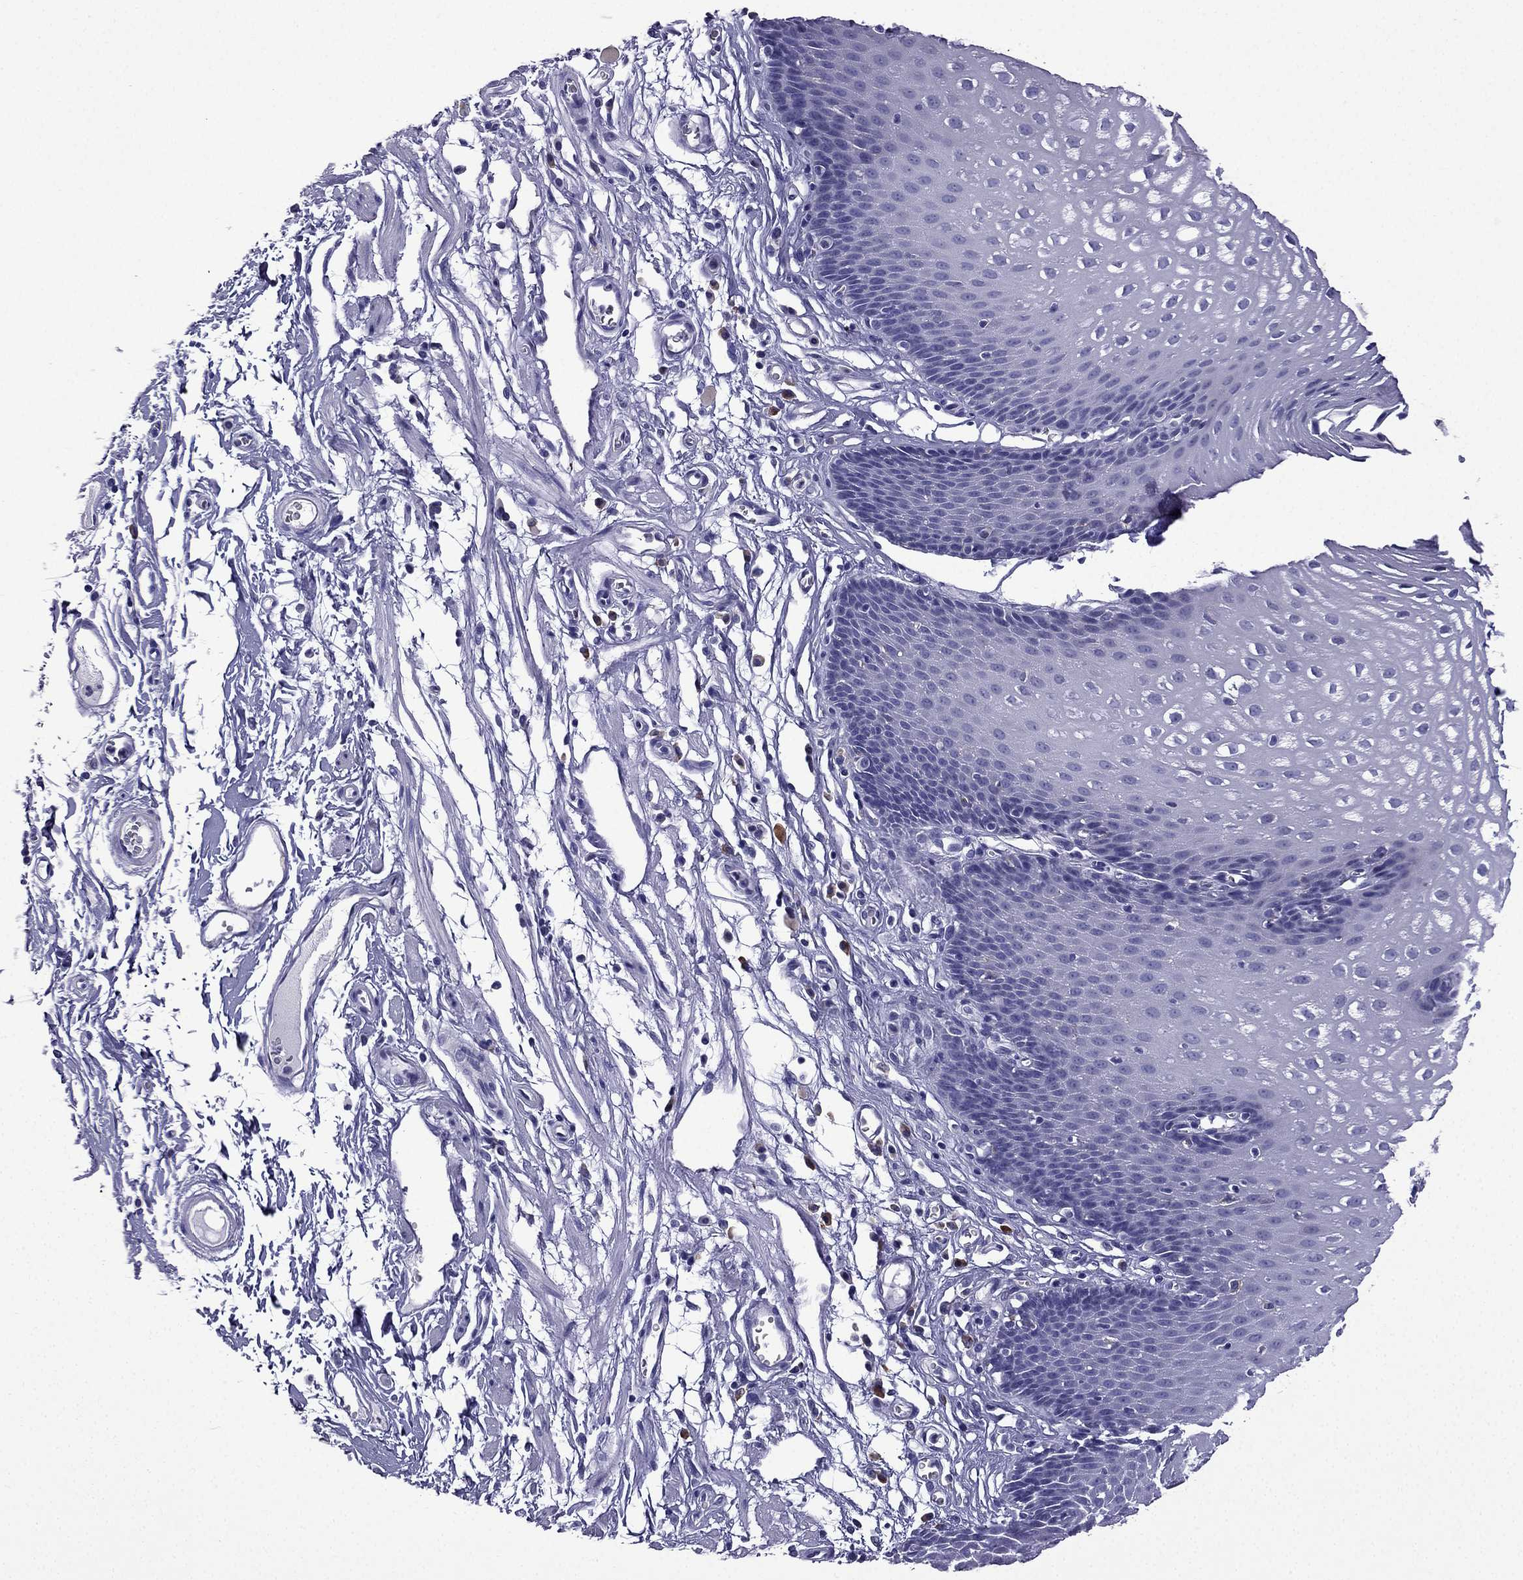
{"staining": {"intensity": "negative", "quantity": "none", "location": "none"}, "tissue": "esophagus", "cell_type": "Squamous epithelial cells", "image_type": "normal", "snomed": [{"axis": "morphology", "description": "Normal tissue, NOS"}, {"axis": "topography", "description": "Esophagus"}], "caption": "Immunohistochemical staining of normal esophagus demonstrates no significant expression in squamous epithelial cells.", "gene": "TSSK4", "patient": {"sex": "male", "age": 72}}